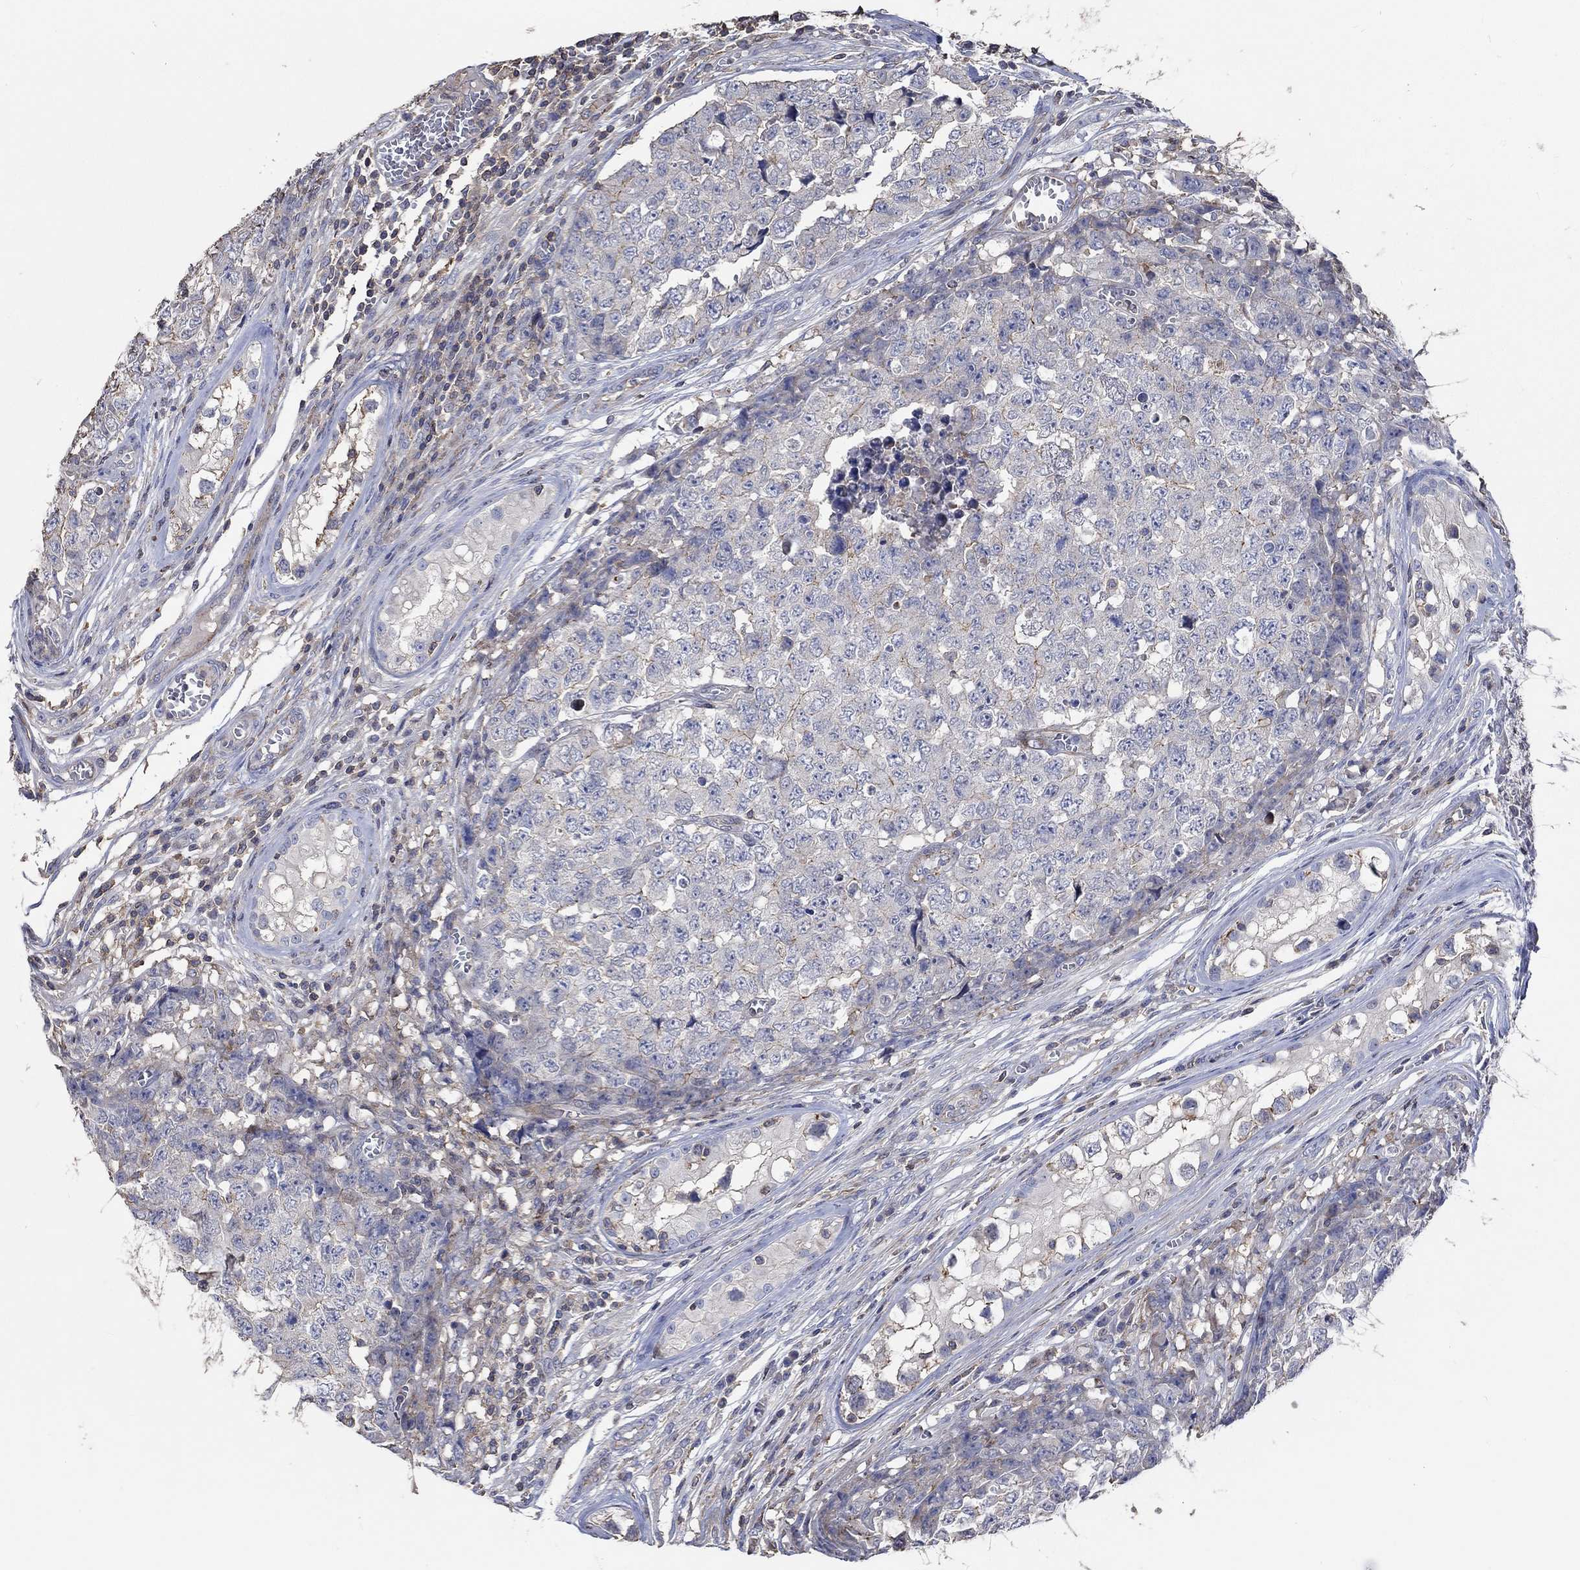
{"staining": {"intensity": "moderate", "quantity": "<25%", "location": "cytoplasmic/membranous"}, "tissue": "testis cancer", "cell_type": "Tumor cells", "image_type": "cancer", "snomed": [{"axis": "morphology", "description": "Carcinoma, Embryonal, NOS"}, {"axis": "topography", "description": "Testis"}], "caption": "A micrograph of testis cancer stained for a protein reveals moderate cytoplasmic/membranous brown staining in tumor cells. (DAB IHC with brightfield microscopy, high magnification).", "gene": "TNFAIP8L3", "patient": {"sex": "male", "age": 23}}